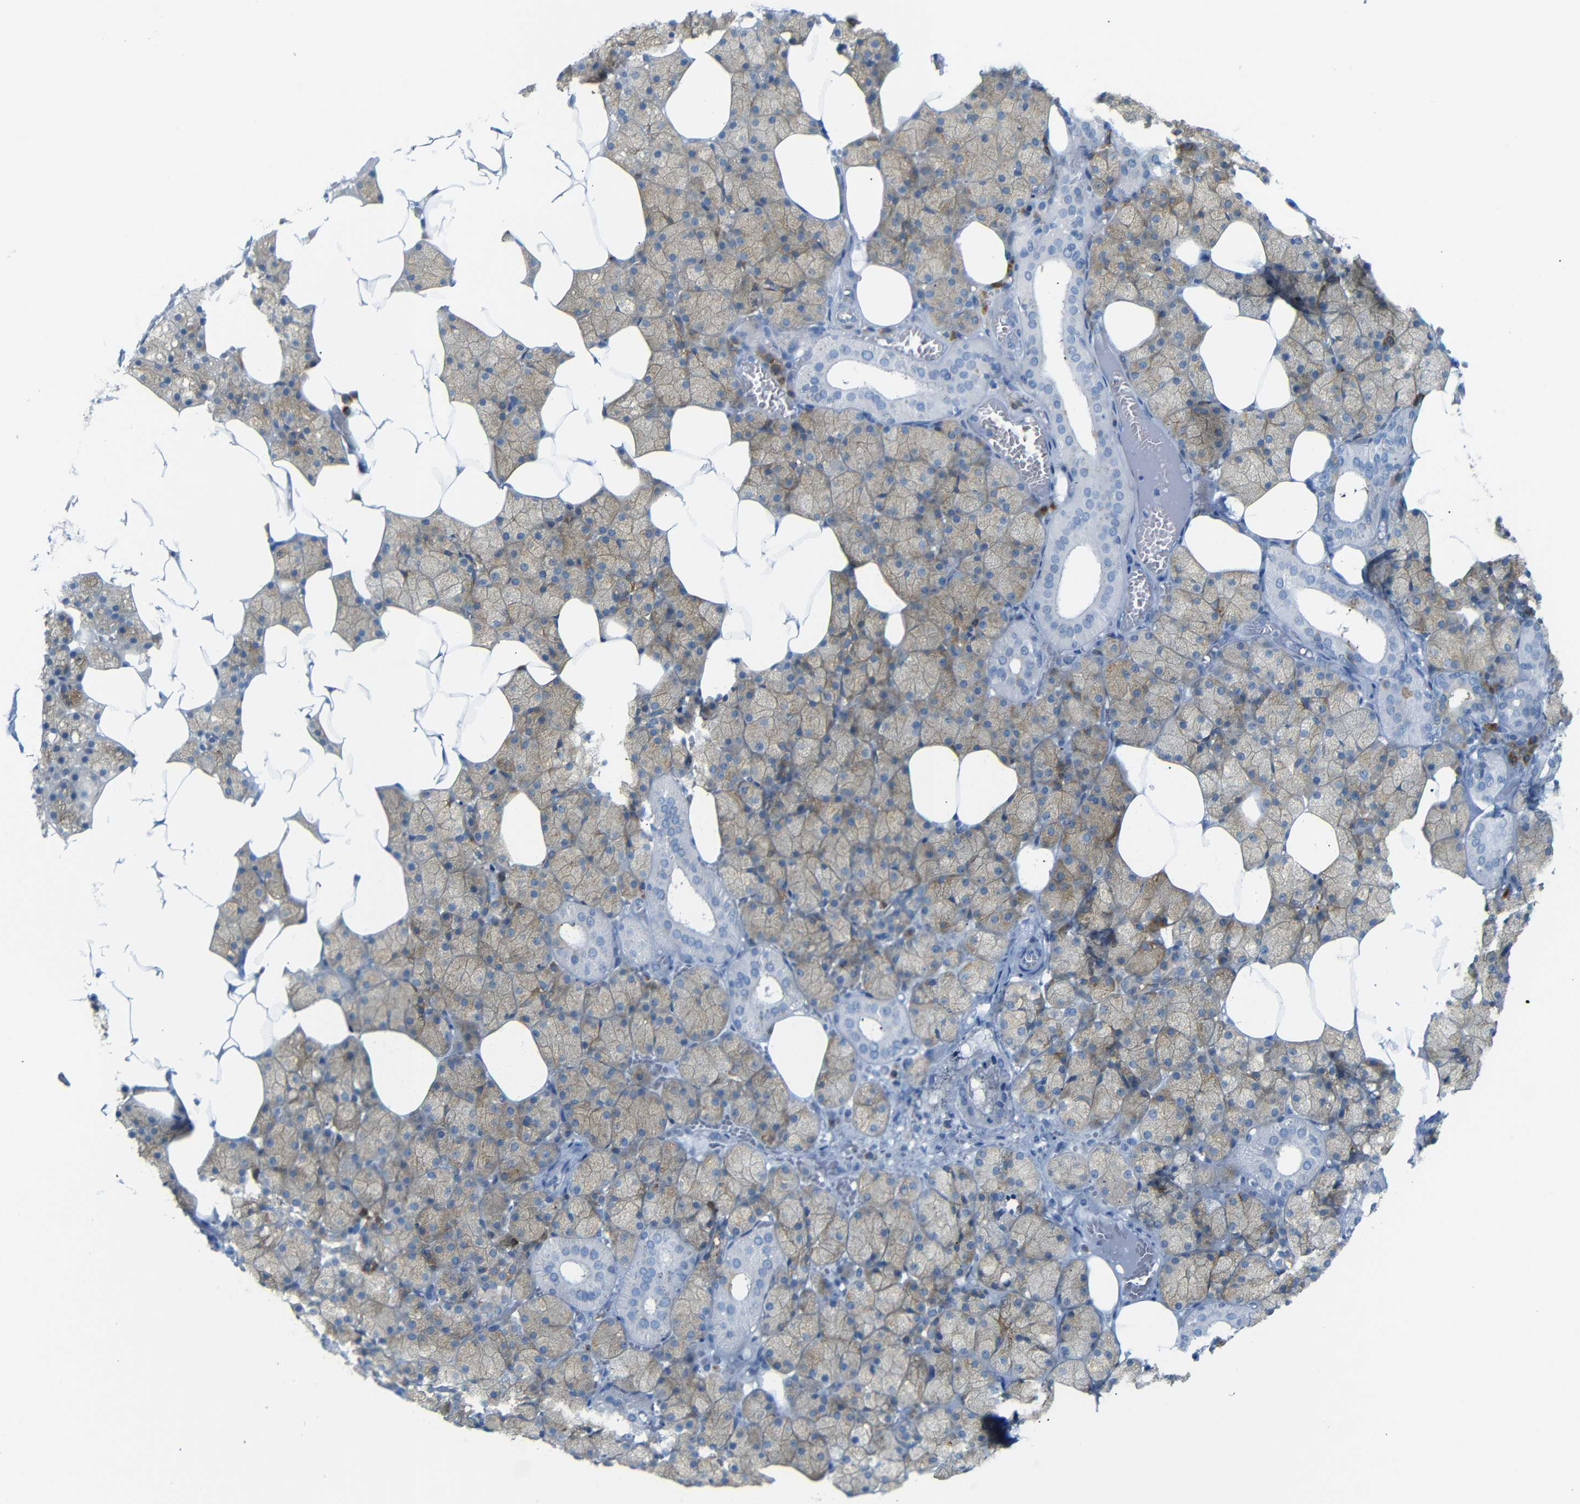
{"staining": {"intensity": "moderate", "quantity": "25%-75%", "location": "cytoplasmic/membranous"}, "tissue": "salivary gland", "cell_type": "Glandular cells", "image_type": "normal", "snomed": [{"axis": "morphology", "description": "Normal tissue, NOS"}, {"axis": "topography", "description": "Salivary gland"}], "caption": "Immunohistochemistry photomicrograph of unremarkable salivary gland: human salivary gland stained using immunohistochemistry displays medium levels of moderate protein expression localized specifically in the cytoplasmic/membranous of glandular cells, appearing as a cytoplasmic/membranous brown color.", "gene": "FCRL1", "patient": {"sex": "male", "age": 62}}